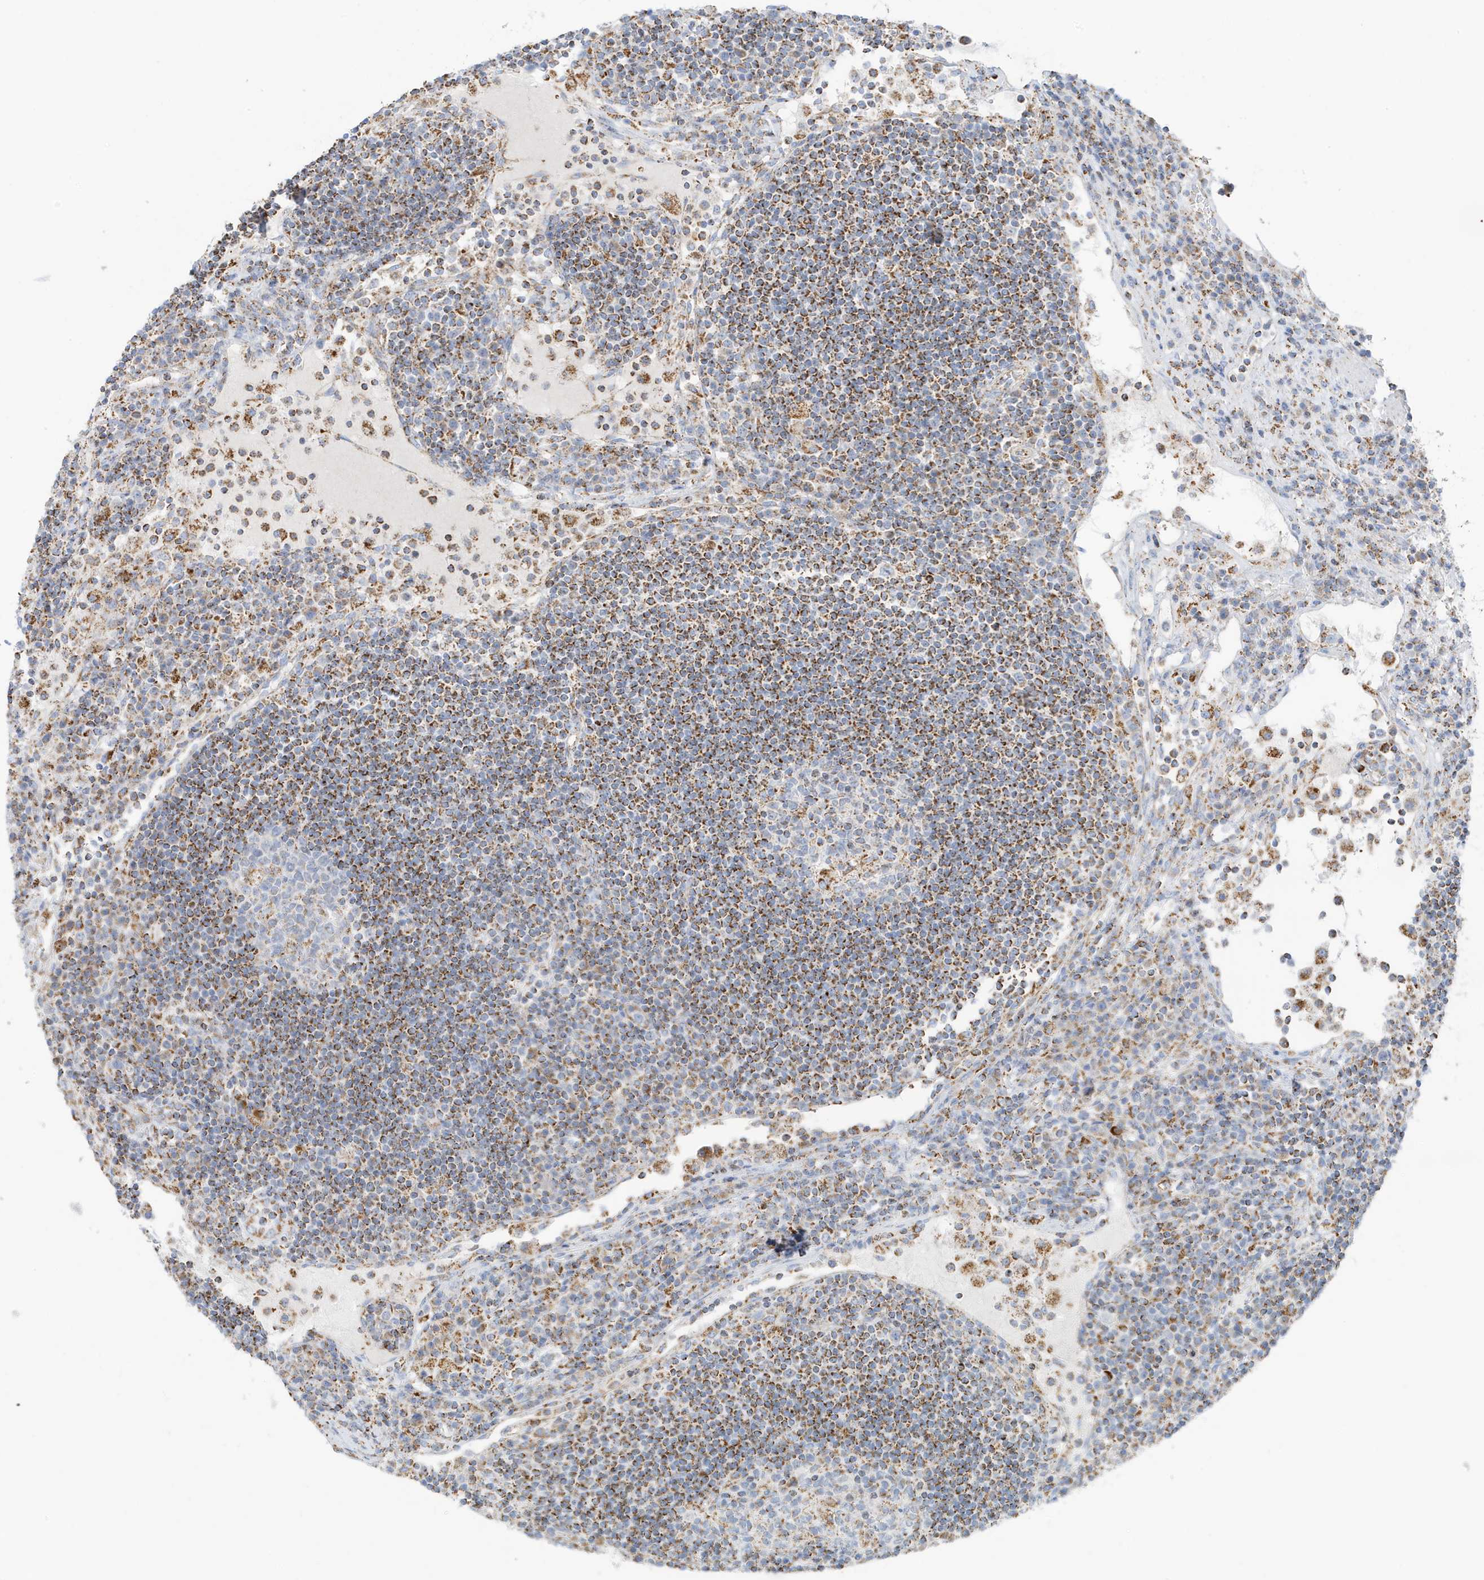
{"staining": {"intensity": "moderate", "quantity": "<25%", "location": "cytoplasmic/membranous"}, "tissue": "lymph node", "cell_type": "Germinal center cells", "image_type": "normal", "snomed": [{"axis": "morphology", "description": "Normal tissue, NOS"}, {"axis": "topography", "description": "Lymph node"}], "caption": "This is an image of IHC staining of benign lymph node, which shows moderate expression in the cytoplasmic/membranous of germinal center cells.", "gene": "CAPN13", "patient": {"sex": "female", "age": 53}}